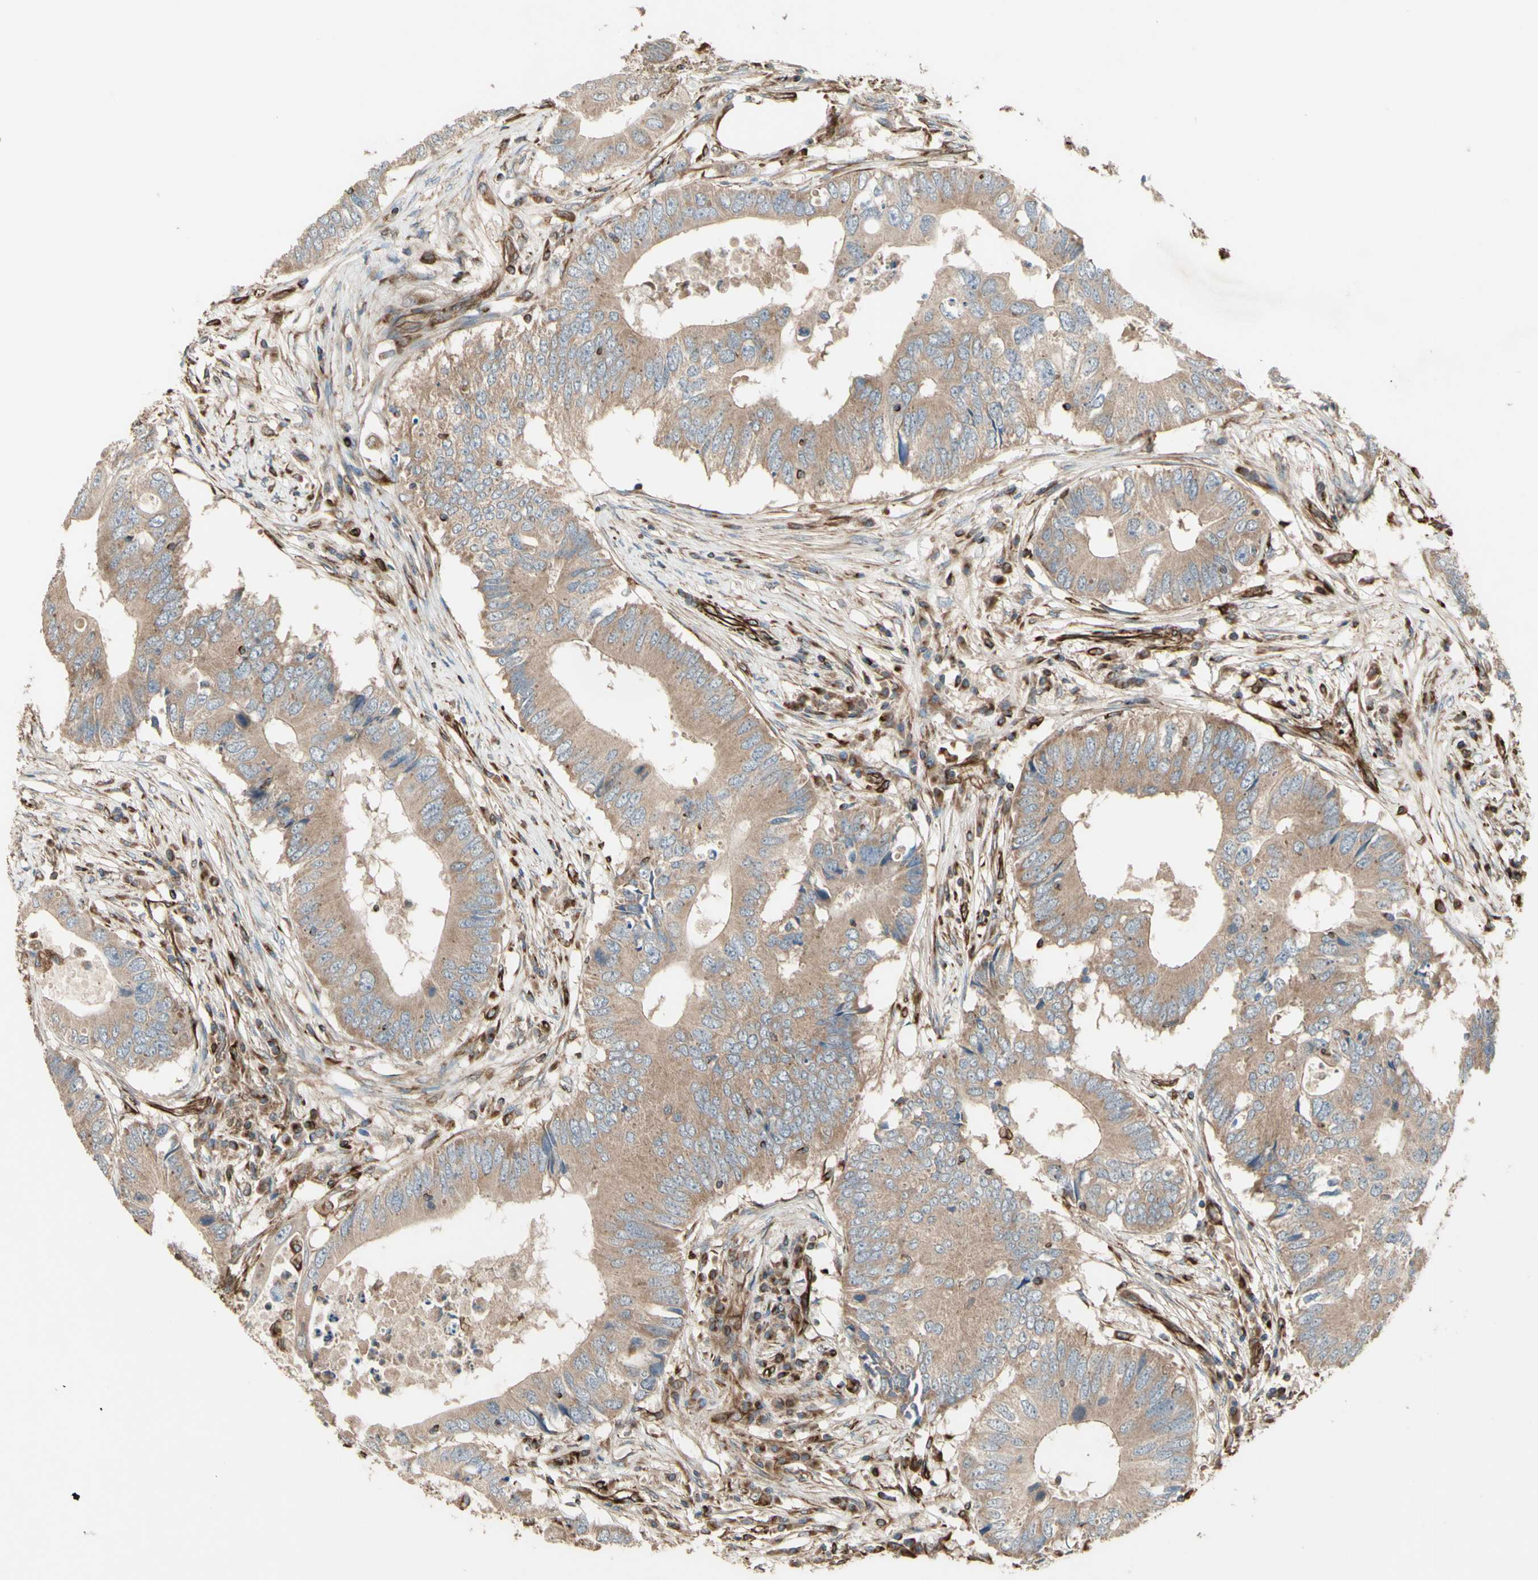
{"staining": {"intensity": "weak", "quantity": ">75%", "location": "cytoplasmic/membranous"}, "tissue": "colorectal cancer", "cell_type": "Tumor cells", "image_type": "cancer", "snomed": [{"axis": "morphology", "description": "Adenocarcinoma, NOS"}, {"axis": "topography", "description": "Colon"}], "caption": "Human colorectal adenocarcinoma stained for a protein (brown) displays weak cytoplasmic/membranous positive positivity in about >75% of tumor cells.", "gene": "TRAF2", "patient": {"sex": "male", "age": 71}}